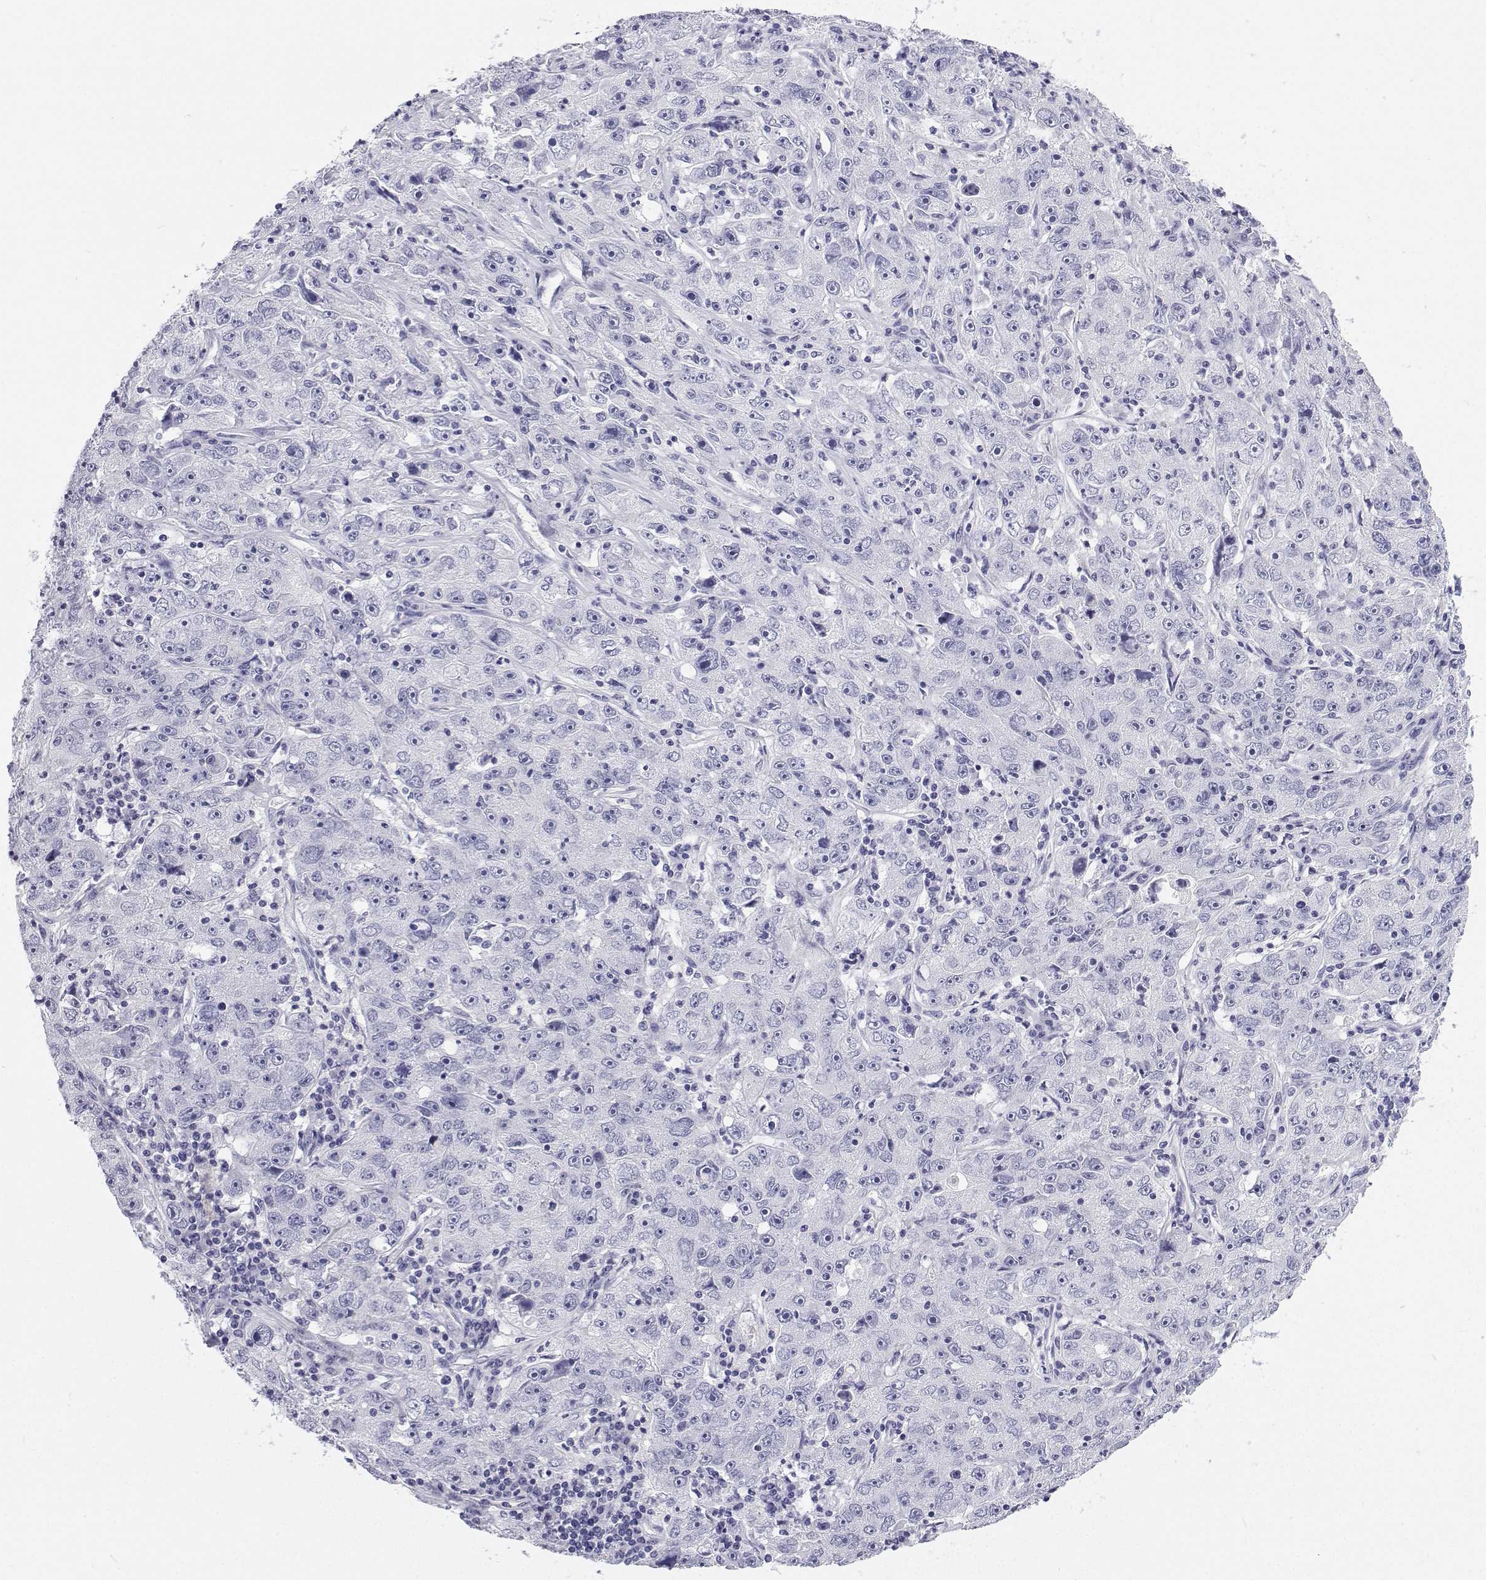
{"staining": {"intensity": "negative", "quantity": "none", "location": "none"}, "tissue": "lung cancer", "cell_type": "Tumor cells", "image_type": "cancer", "snomed": [{"axis": "morphology", "description": "Normal morphology"}, {"axis": "morphology", "description": "Adenocarcinoma, NOS"}, {"axis": "topography", "description": "Lymph node"}, {"axis": "topography", "description": "Lung"}], "caption": "Micrograph shows no significant protein positivity in tumor cells of adenocarcinoma (lung).", "gene": "BHMT", "patient": {"sex": "female", "age": 57}}